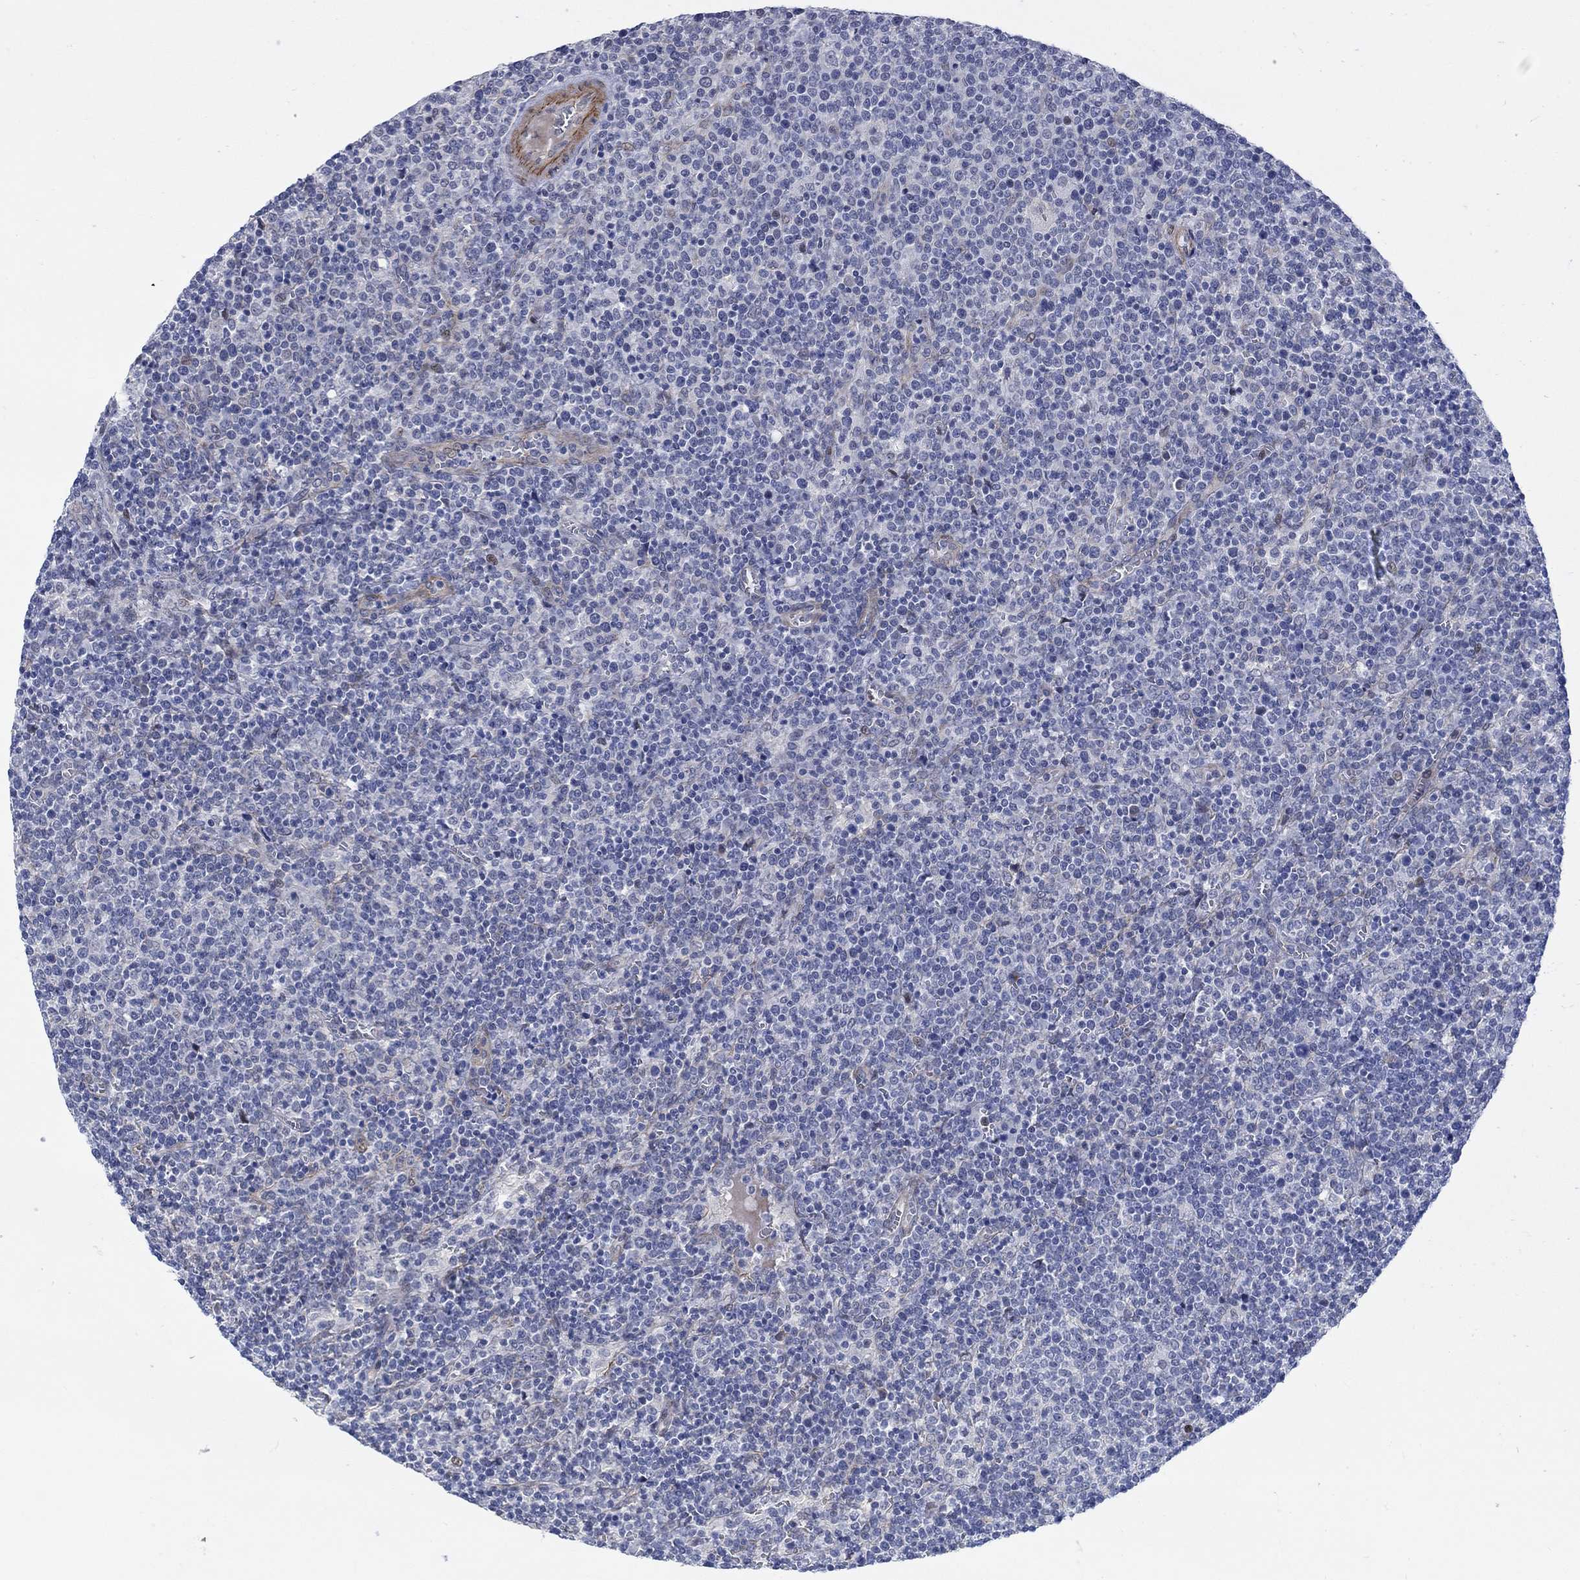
{"staining": {"intensity": "negative", "quantity": "none", "location": "none"}, "tissue": "lymphoma", "cell_type": "Tumor cells", "image_type": "cancer", "snomed": [{"axis": "morphology", "description": "Malignant lymphoma, non-Hodgkin's type, High grade"}, {"axis": "topography", "description": "Lymph node"}], "caption": "Tumor cells show no significant protein positivity in high-grade malignant lymphoma, non-Hodgkin's type.", "gene": "KCNH8", "patient": {"sex": "male", "age": 61}}